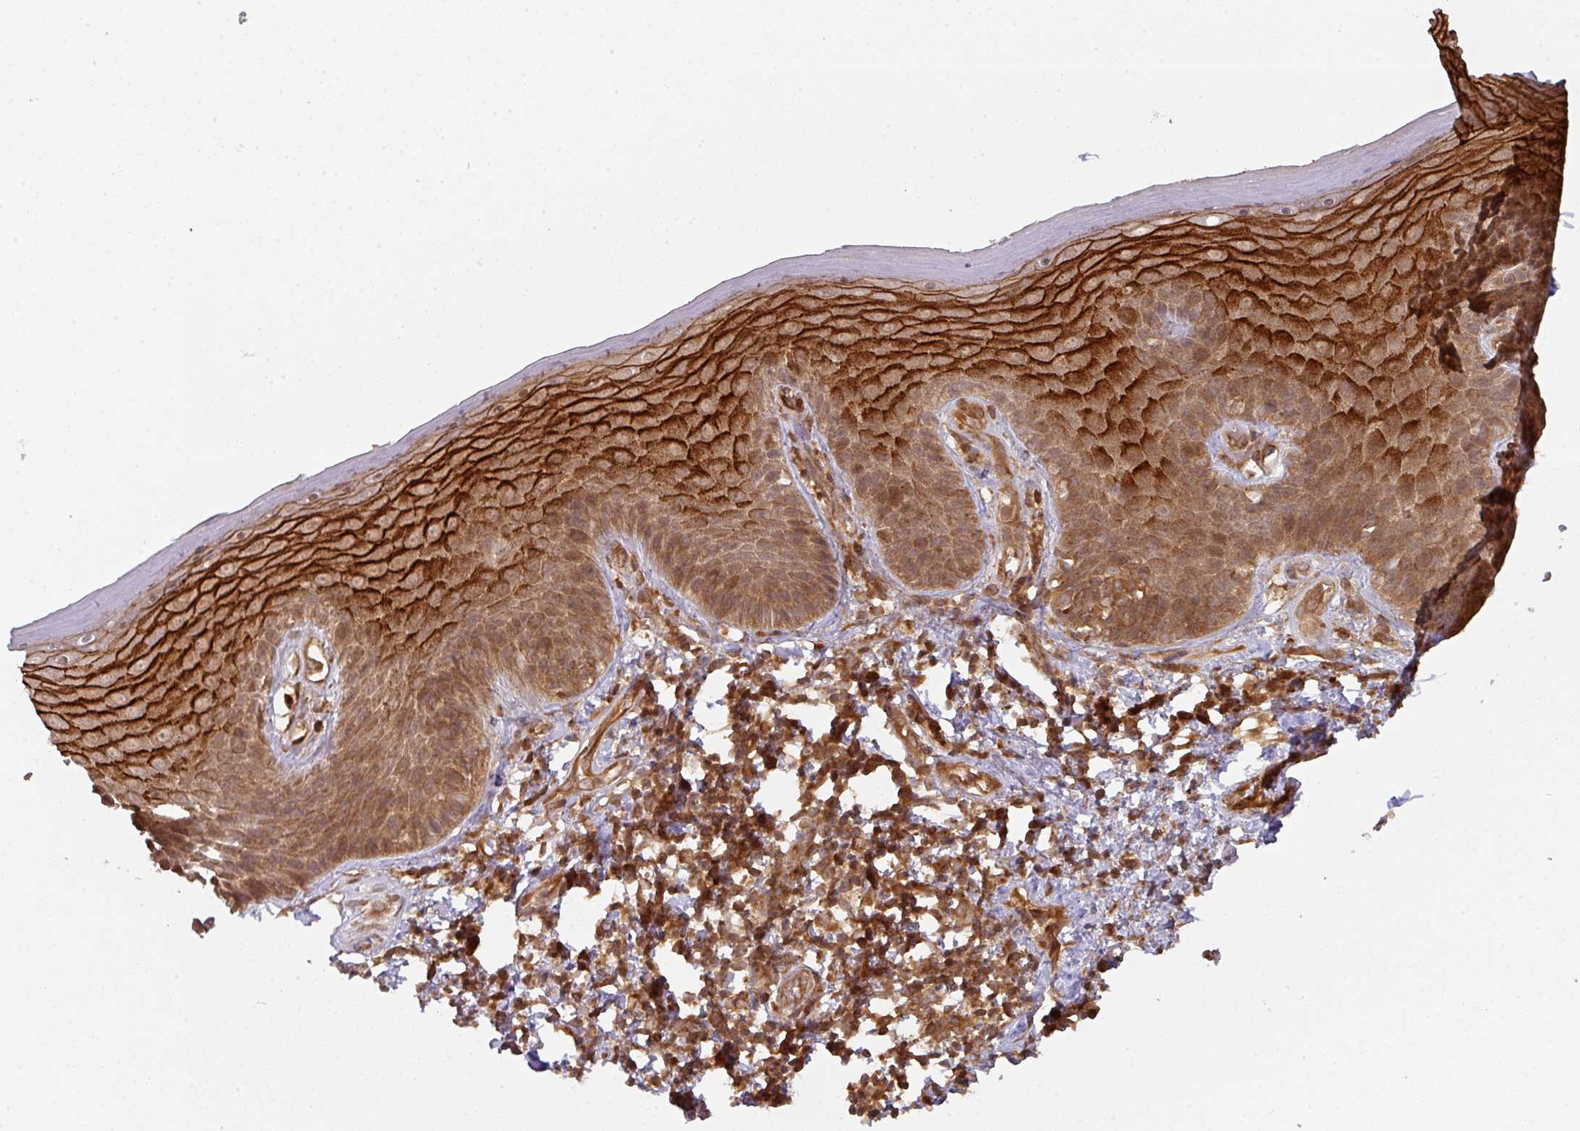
{"staining": {"intensity": "strong", "quantity": "25%-75%", "location": "cytoplasmic/membranous"}, "tissue": "skin", "cell_type": "Epidermal cells", "image_type": "normal", "snomed": [{"axis": "morphology", "description": "Normal tissue, NOS"}, {"axis": "topography", "description": "Anal"}, {"axis": "topography", "description": "Peripheral nerve tissue"}], "caption": "Skin stained with DAB immunohistochemistry (IHC) exhibits high levels of strong cytoplasmic/membranous staining in approximately 25%-75% of epidermal cells.", "gene": "EIF4EBP2", "patient": {"sex": "male", "age": 53}}